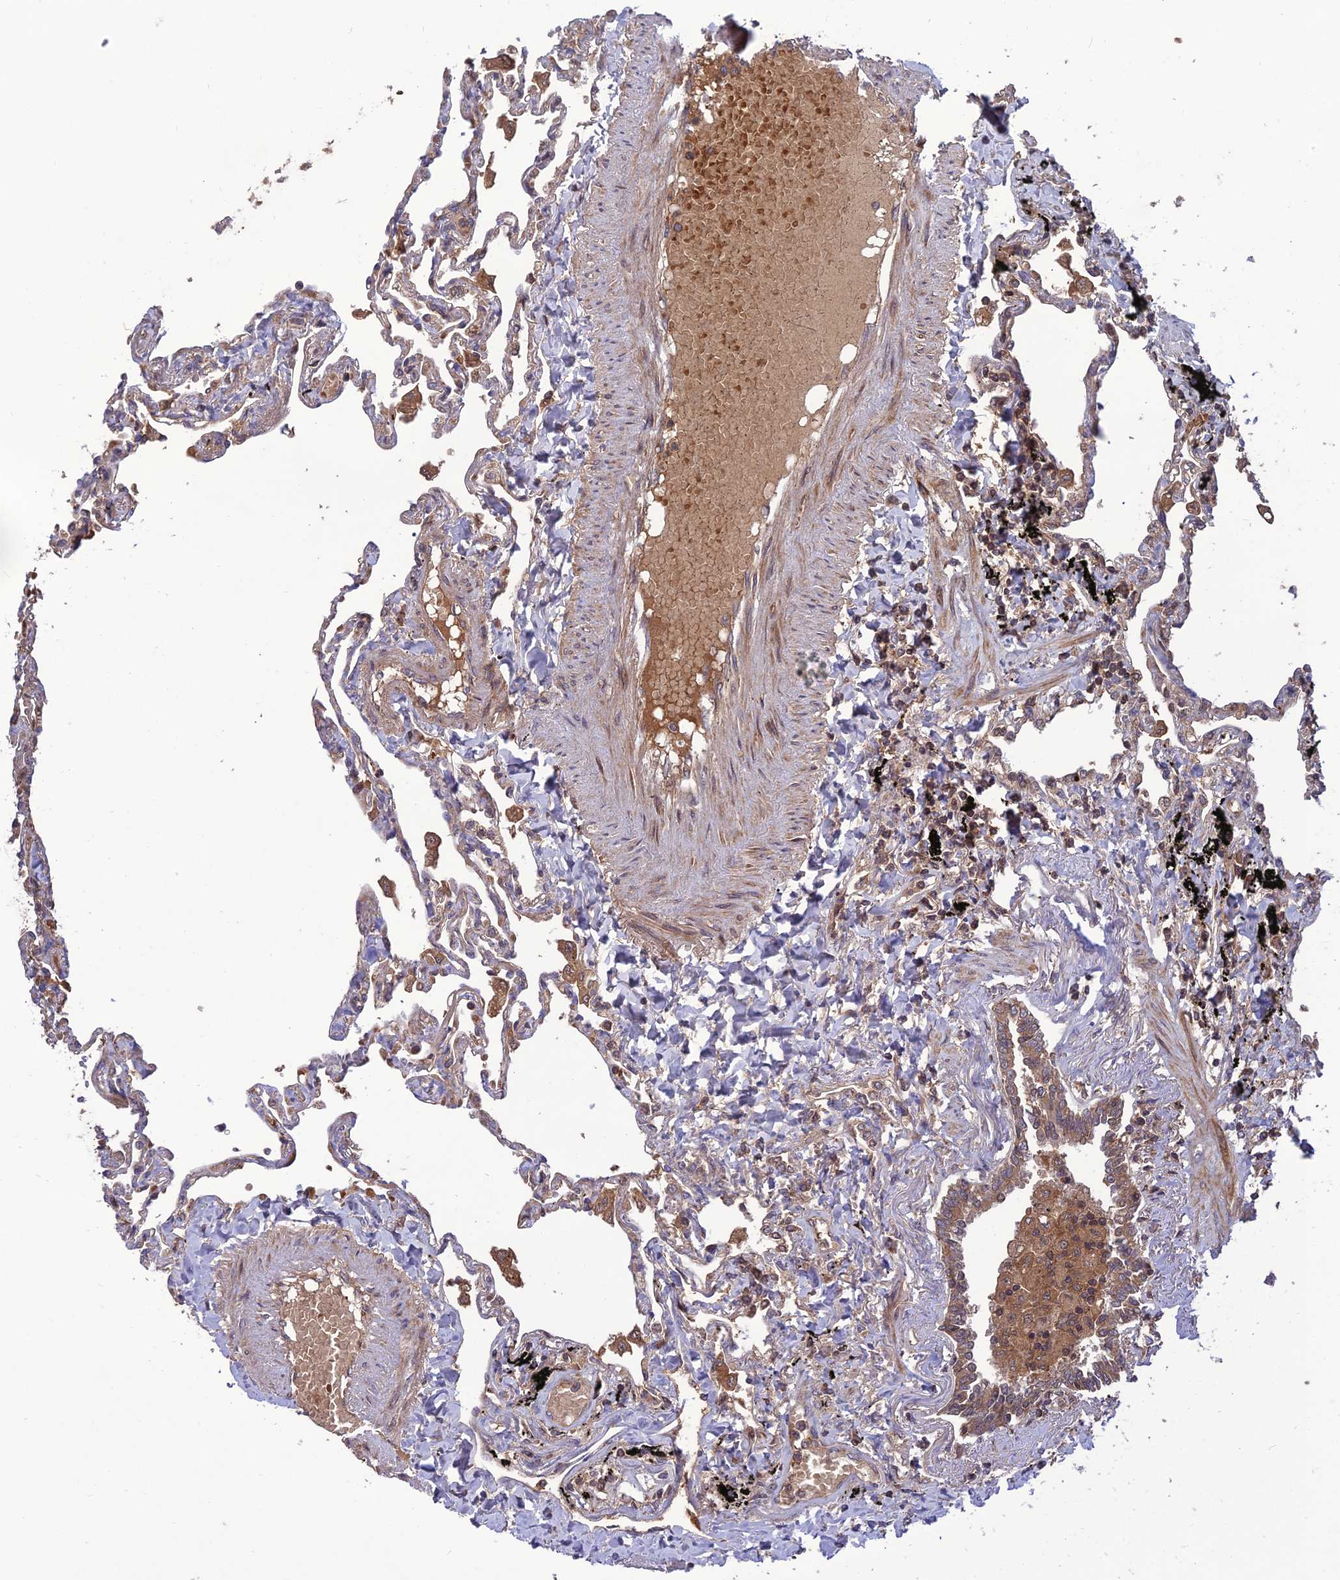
{"staining": {"intensity": "negative", "quantity": "none", "location": "none"}, "tissue": "lung", "cell_type": "Alveolar cells", "image_type": "normal", "snomed": [{"axis": "morphology", "description": "Normal tissue, NOS"}, {"axis": "topography", "description": "Lung"}], "caption": "Alveolar cells show no significant protein expression in unremarkable lung. Brightfield microscopy of immunohistochemistry (IHC) stained with DAB (brown) and hematoxylin (blue), captured at high magnification.", "gene": "NDUFC1", "patient": {"sex": "female", "age": 67}}